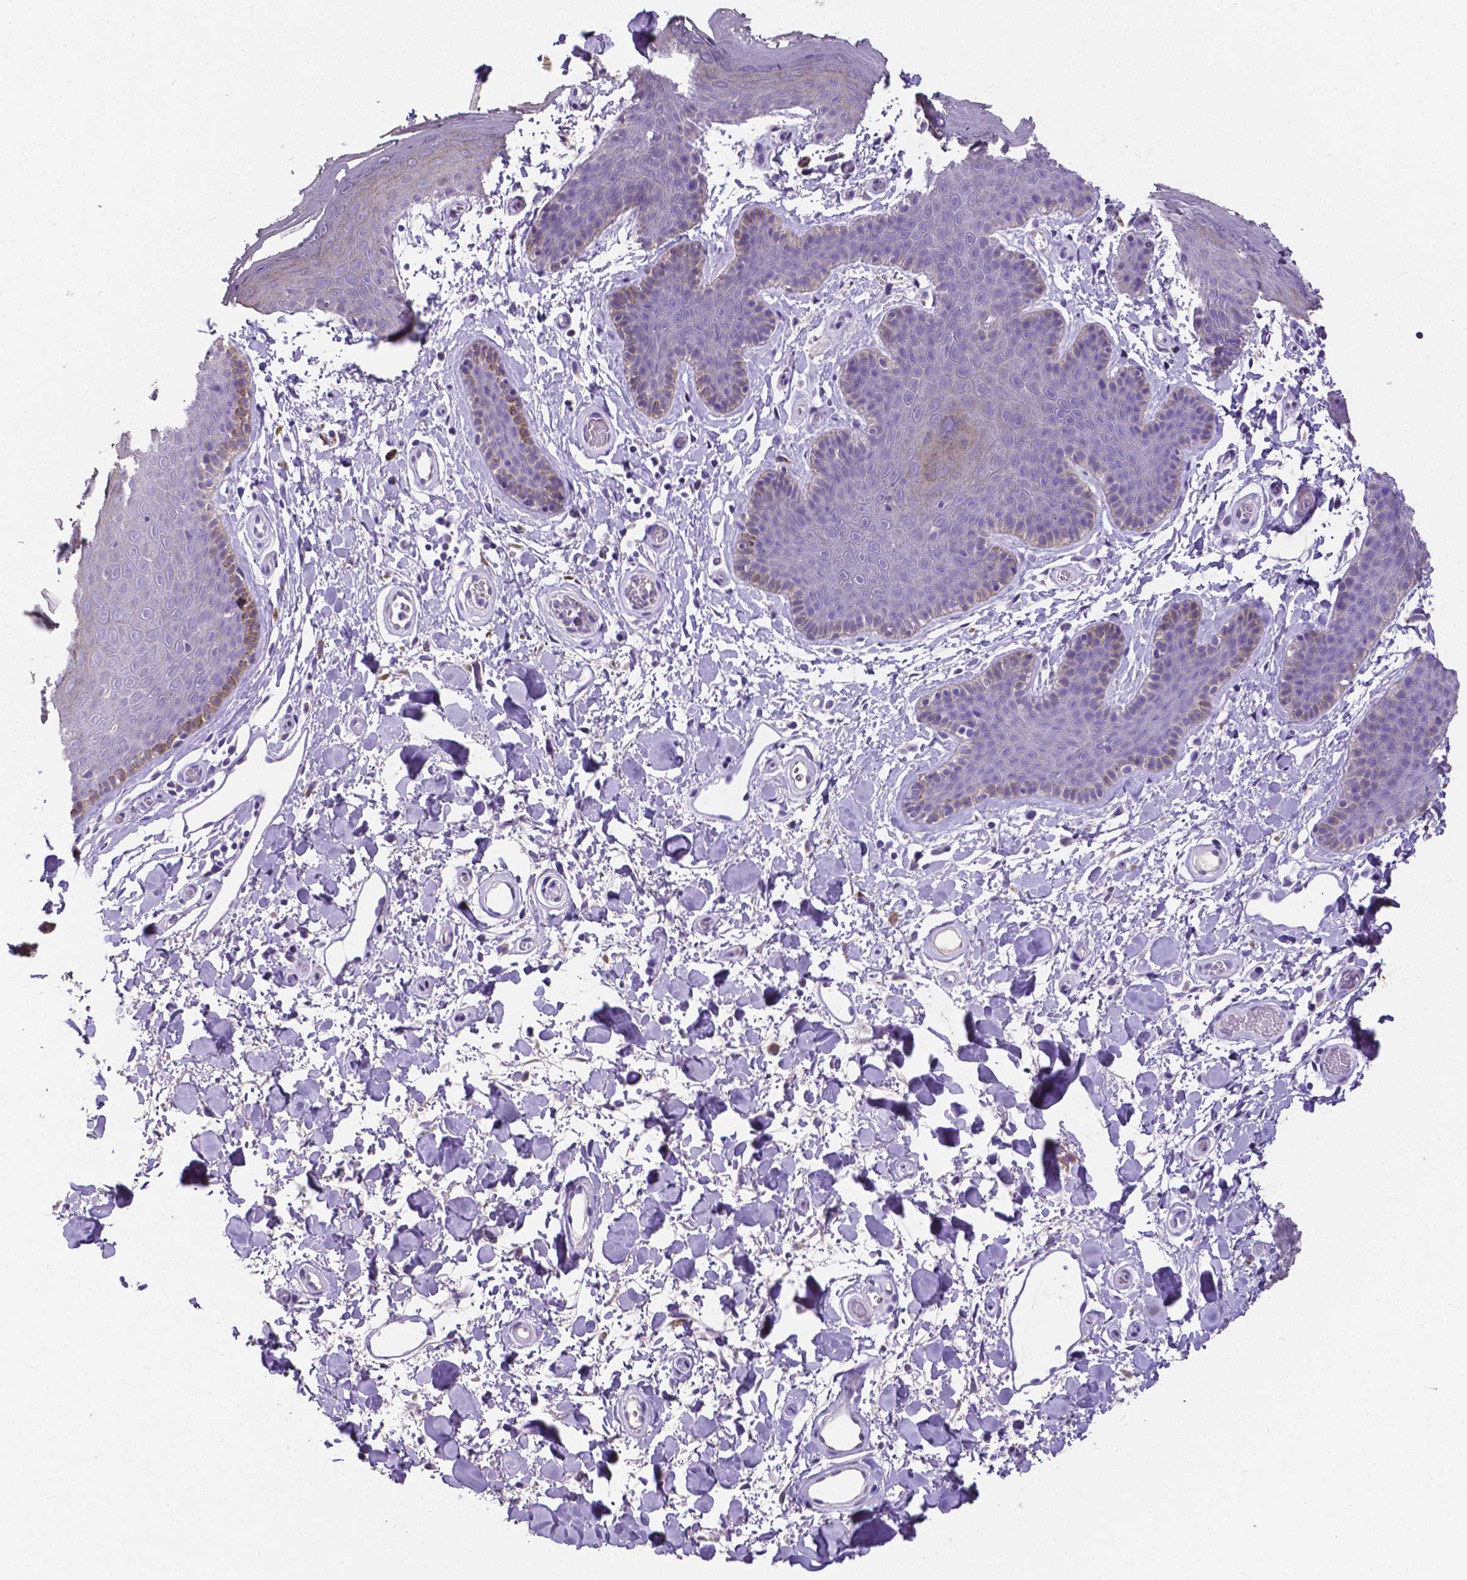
{"staining": {"intensity": "weak", "quantity": "<25%", "location": "cytoplasmic/membranous"}, "tissue": "skin", "cell_type": "Epidermal cells", "image_type": "normal", "snomed": [{"axis": "morphology", "description": "Normal tissue, NOS"}, {"axis": "topography", "description": "Anal"}], "caption": "High magnification brightfield microscopy of unremarkable skin stained with DAB (3,3'-diaminobenzidine) (brown) and counterstained with hematoxylin (blue): epidermal cells show no significant positivity.", "gene": "OCLN", "patient": {"sex": "male", "age": 53}}